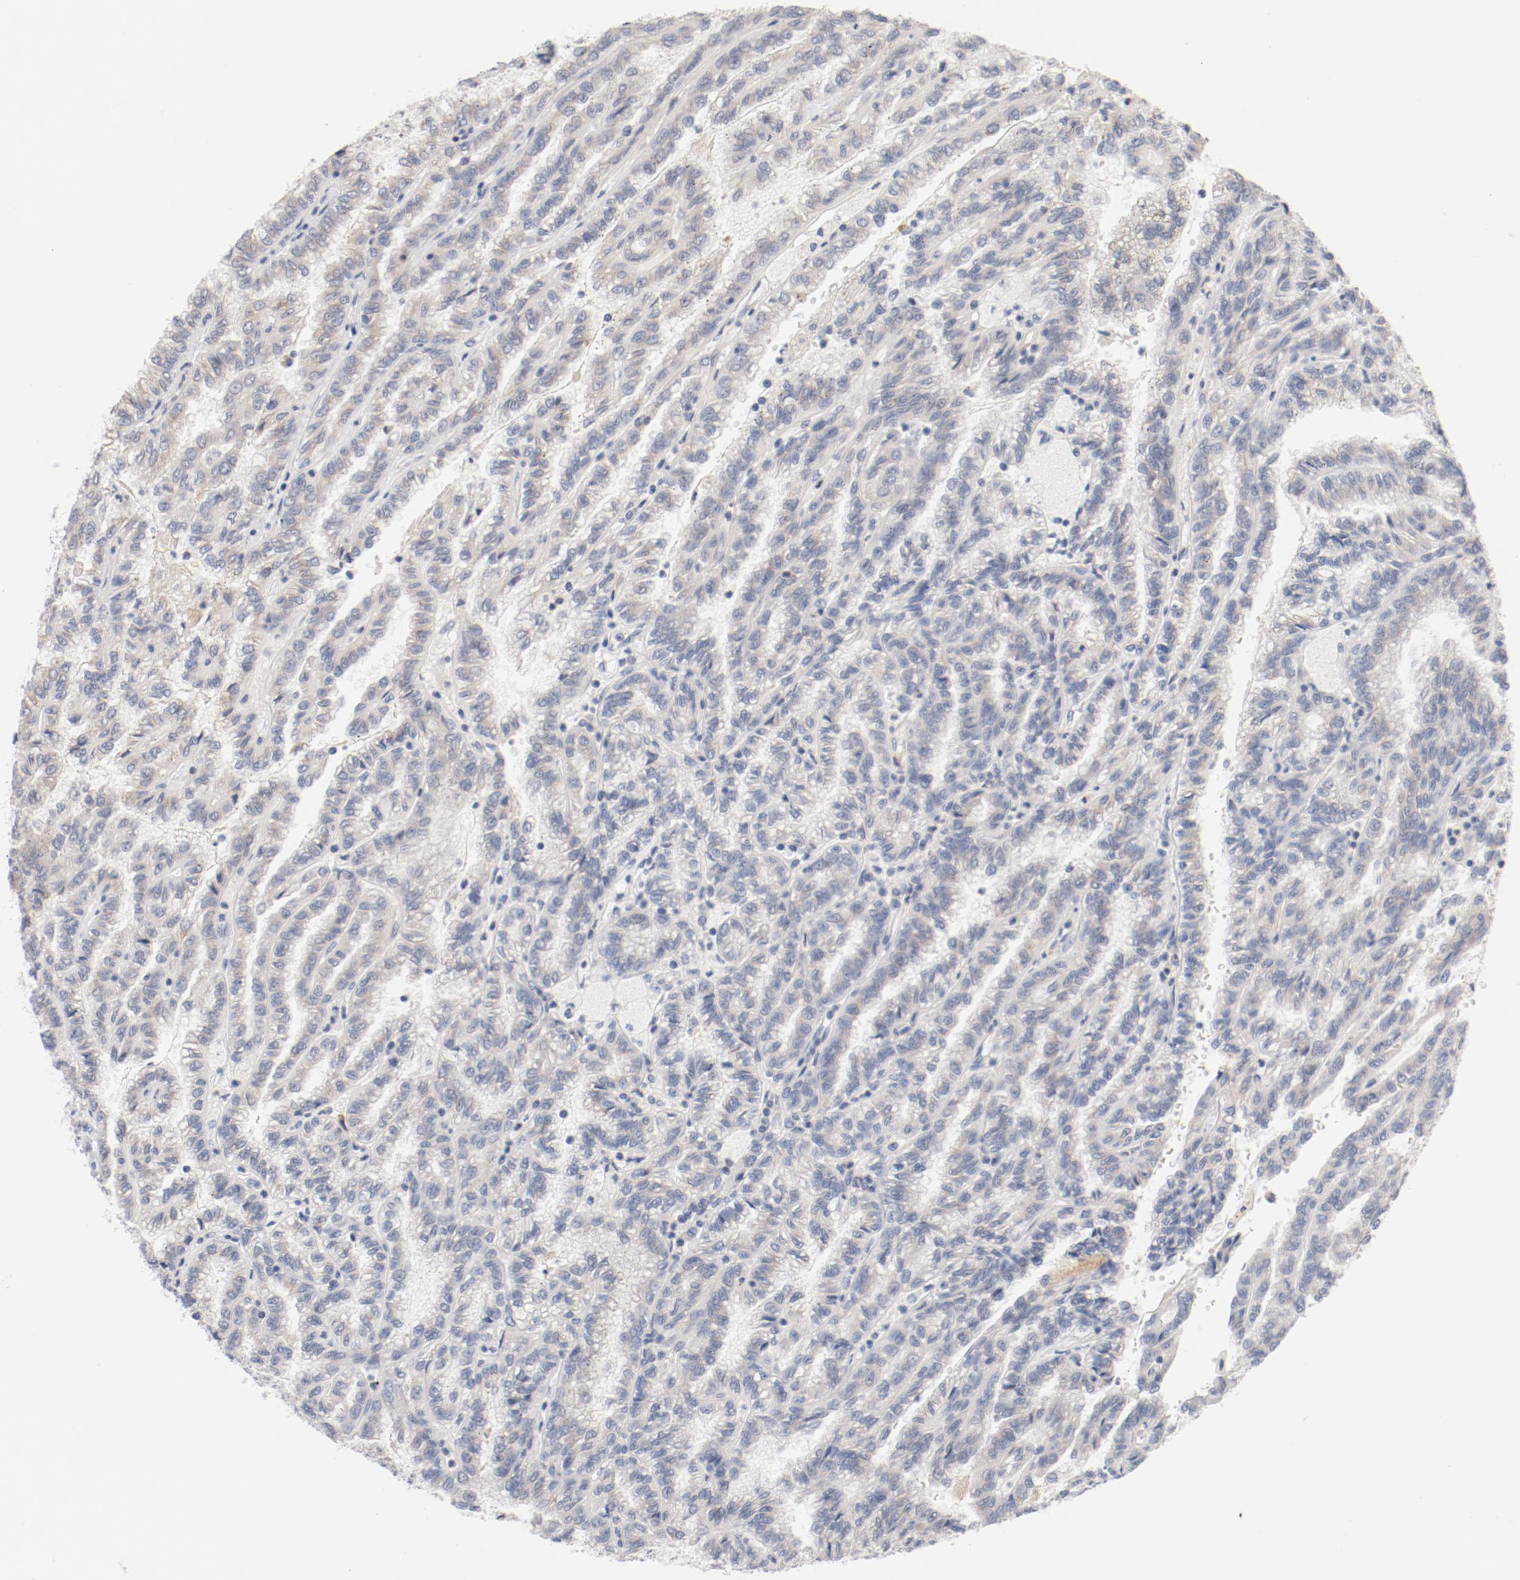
{"staining": {"intensity": "negative", "quantity": "none", "location": "none"}, "tissue": "renal cancer", "cell_type": "Tumor cells", "image_type": "cancer", "snomed": [{"axis": "morphology", "description": "Inflammation, NOS"}, {"axis": "morphology", "description": "Adenocarcinoma, NOS"}, {"axis": "topography", "description": "Kidney"}], "caption": "This is an immunohistochemistry image of human renal cancer (adenocarcinoma). There is no positivity in tumor cells.", "gene": "ZNF267", "patient": {"sex": "male", "age": 68}}